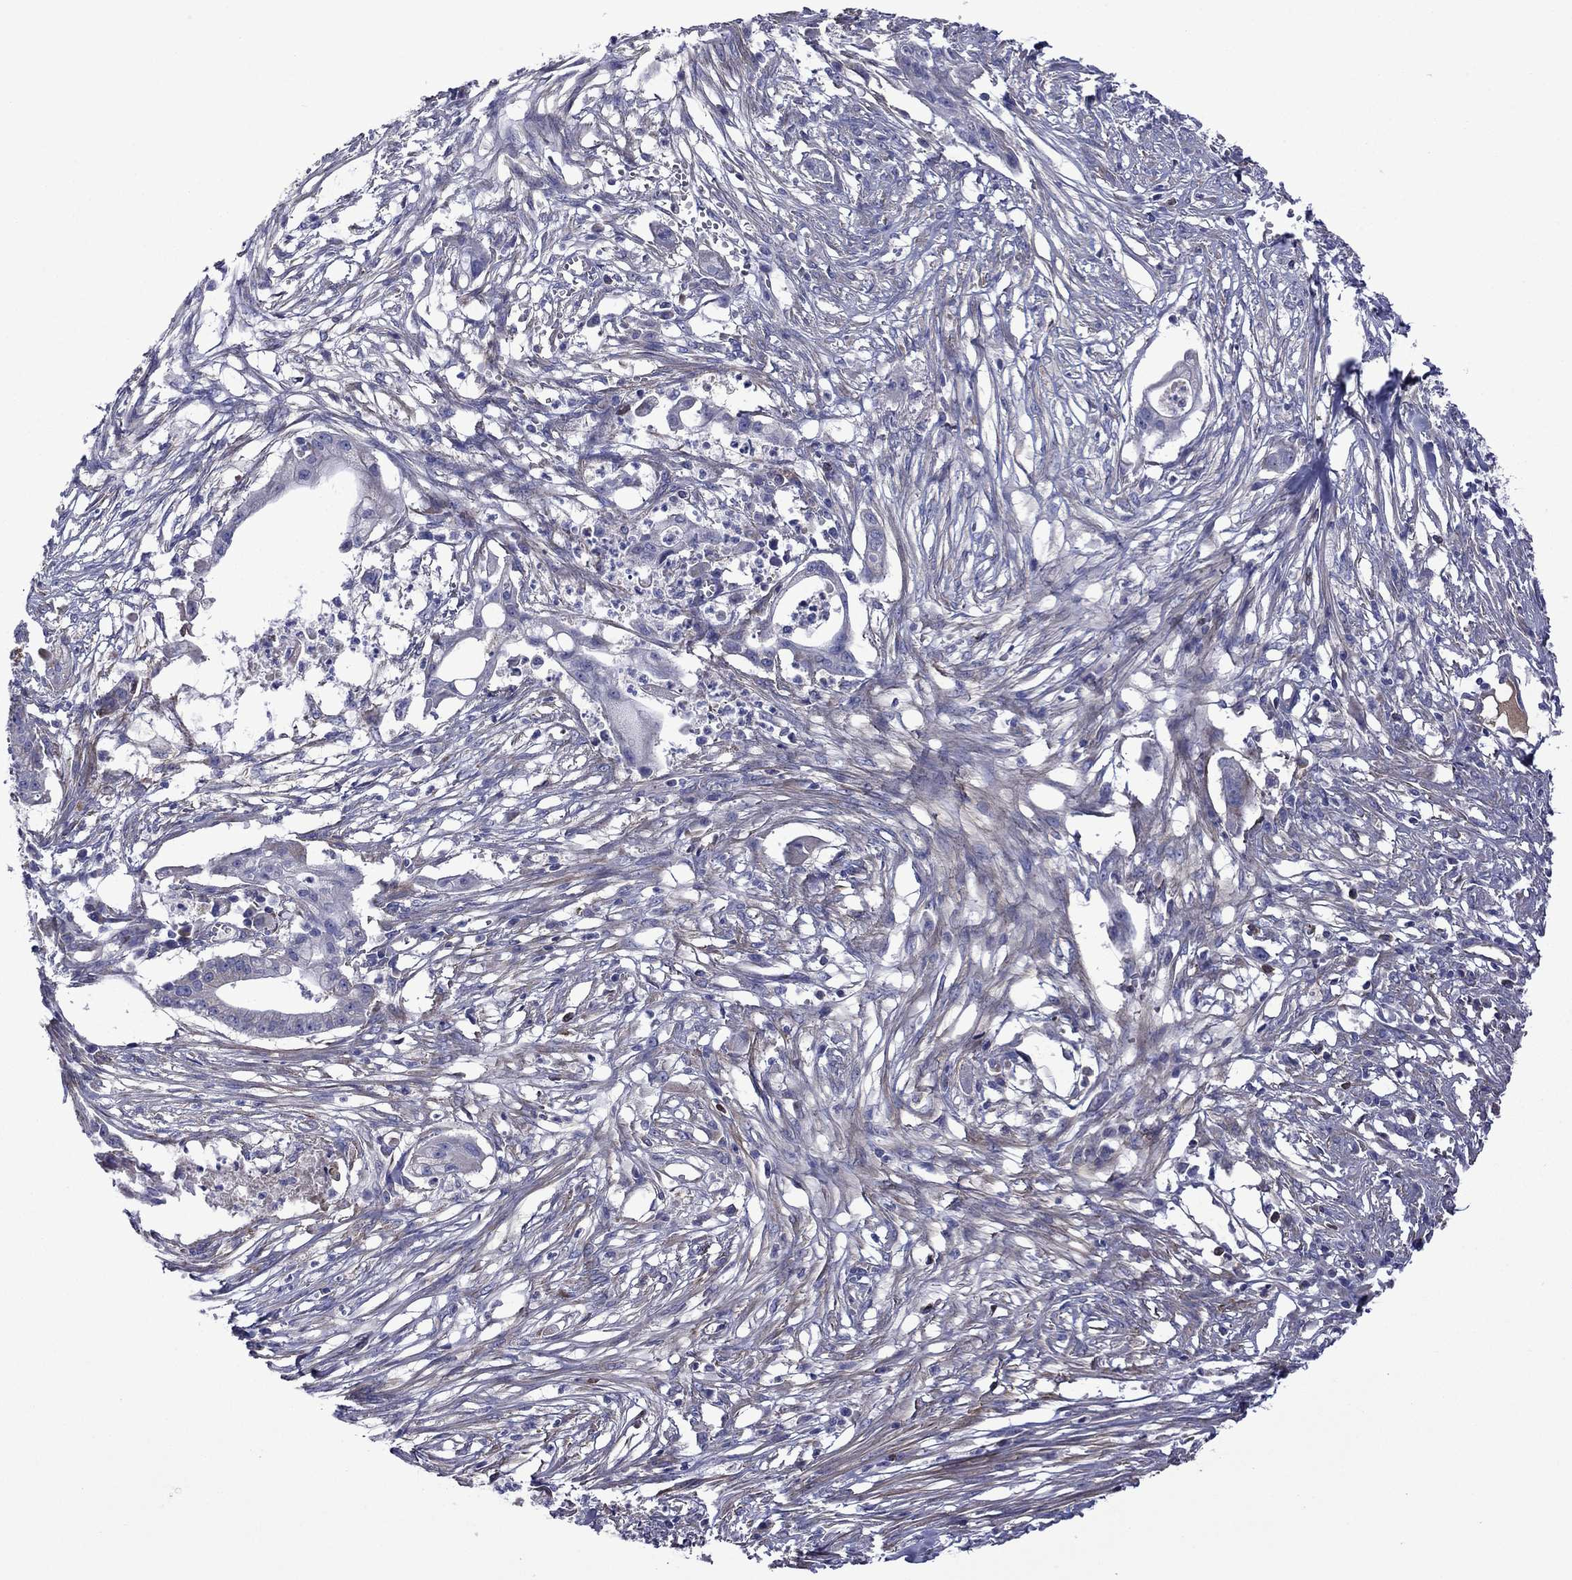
{"staining": {"intensity": "negative", "quantity": "none", "location": "none"}, "tissue": "pancreatic cancer", "cell_type": "Tumor cells", "image_type": "cancer", "snomed": [{"axis": "morphology", "description": "Normal tissue, NOS"}, {"axis": "morphology", "description": "Adenocarcinoma, NOS"}, {"axis": "topography", "description": "Pancreas"}], "caption": "Tumor cells are negative for protein expression in human pancreatic cancer.", "gene": "HSPG2", "patient": {"sex": "female", "age": 58}}